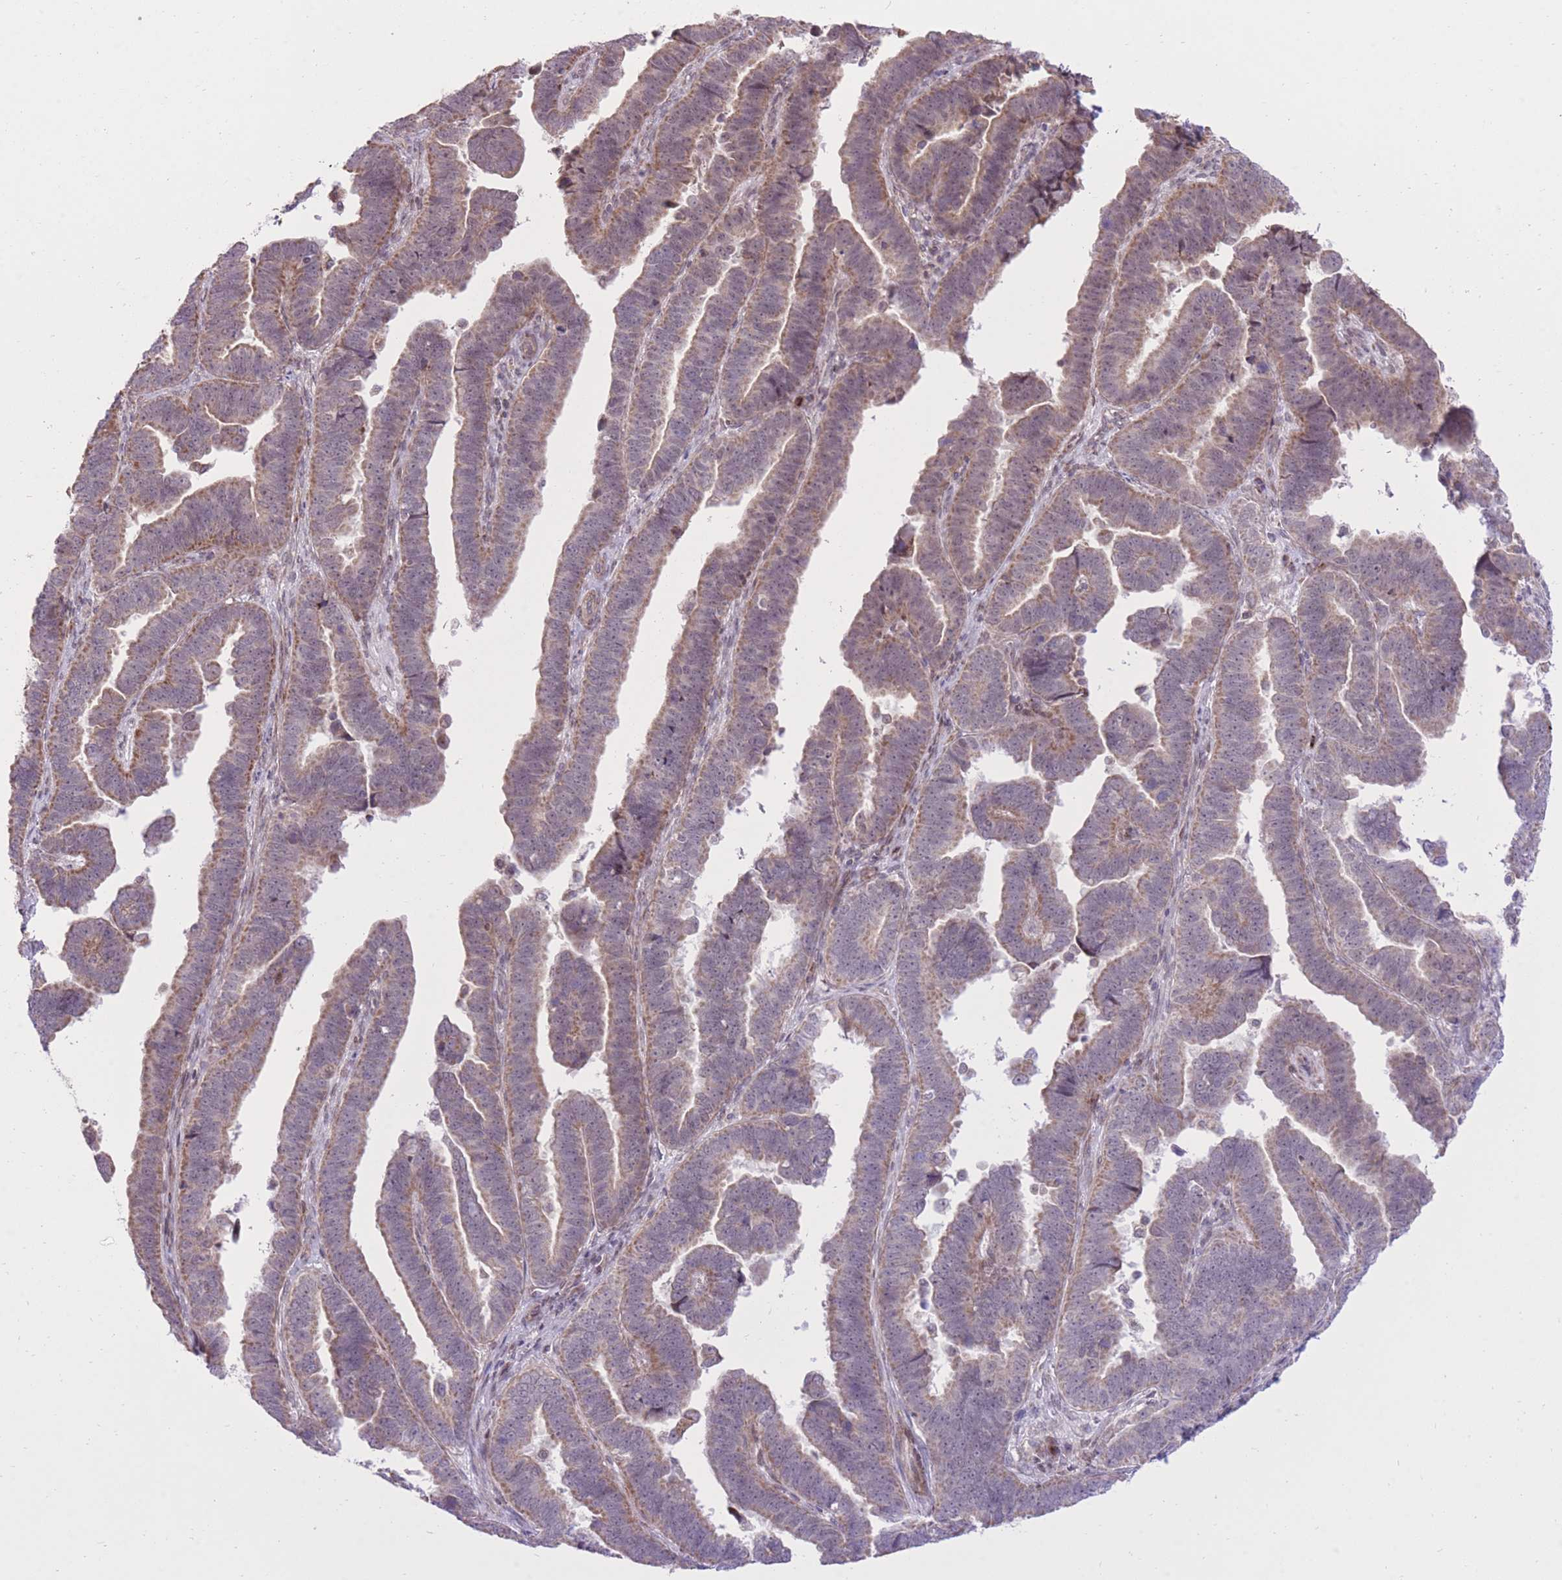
{"staining": {"intensity": "weak", "quantity": "25%-75%", "location": "cytoplasmic/membranous"}, "tissue": "endometrial cancer", "cell_type": "Tumor cells", "image_type": "cancer", "snomed": [{"axis": "morphology", "description": "Adenocarcinoma, NOS"}, {"axis": "topography", "description": "Endometrium"}], "caption": "Endometrial cancer (adenocarcinoma) stained with a brown dye shows weak cytoplasmic/membranous positive positivity in about 25%-75% of tumor cells.", "gene": "SLC4A4", "patient": {"sex": "female", "age": 75}}